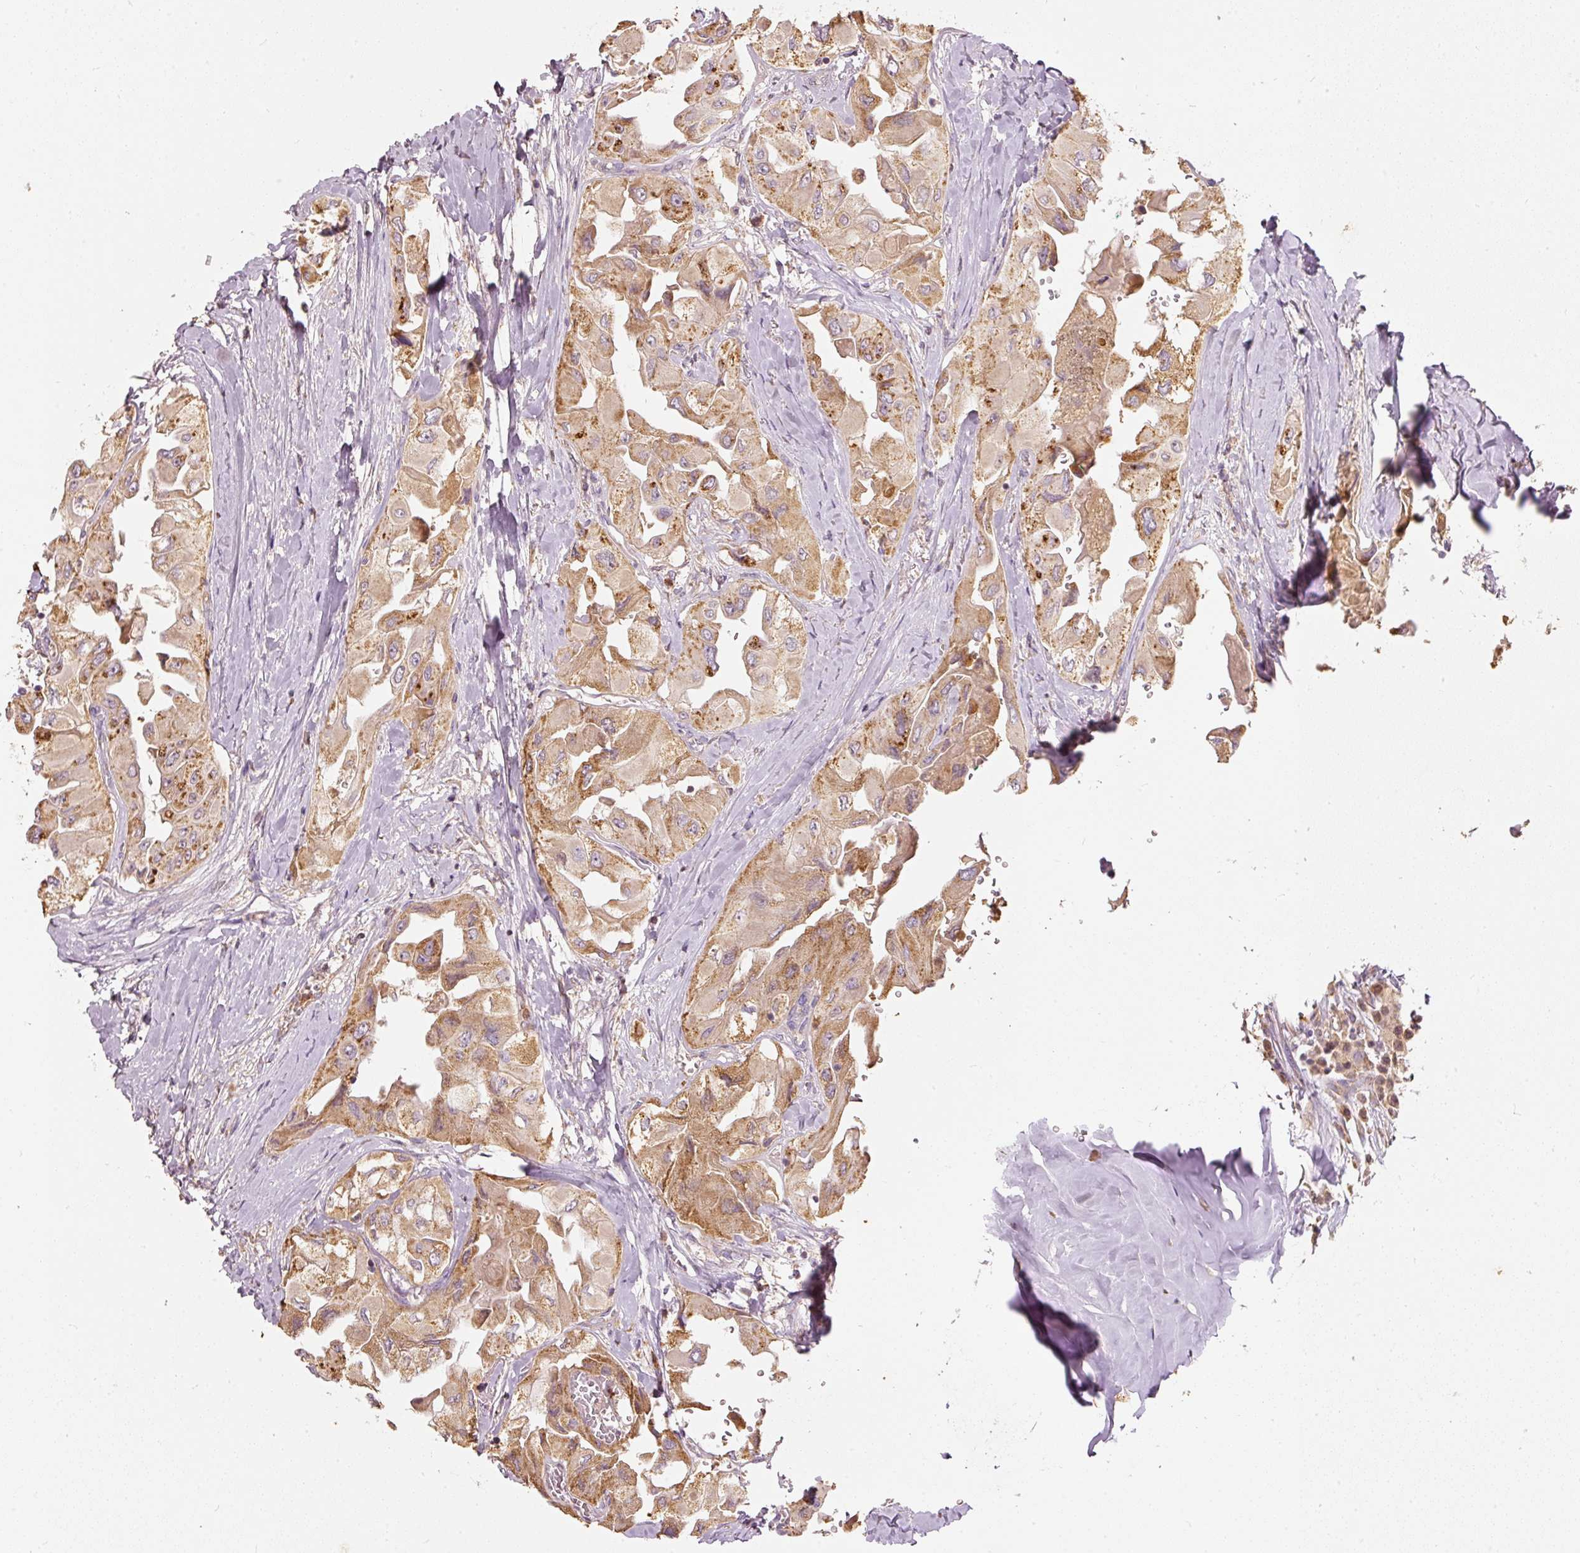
{"staining": {"intensity": "moderate", "quantity": ">75%", "location": "cytoplasmic/membranous"}, "tissue": "thyroid cancer", "cell_type": "Tumor cells", "image_type": "cancer", "snomed": [{"axis": "morphology", "description": "Normal tissue, NOS"}, {"axis": "morphology", "description": "Papillary adenocarcinoma, NOS"}, {"axis": "topography", "description": "Thyroid gland"}], "caption": "Tumor cells reveal medium levels of moderate cytoplasmic/membranous expression in approximately >75% of cells in thyroid papillary adenocarcinoma.", "gene": "PSENEN", "patient": {"sex": "female", "age": 59}}